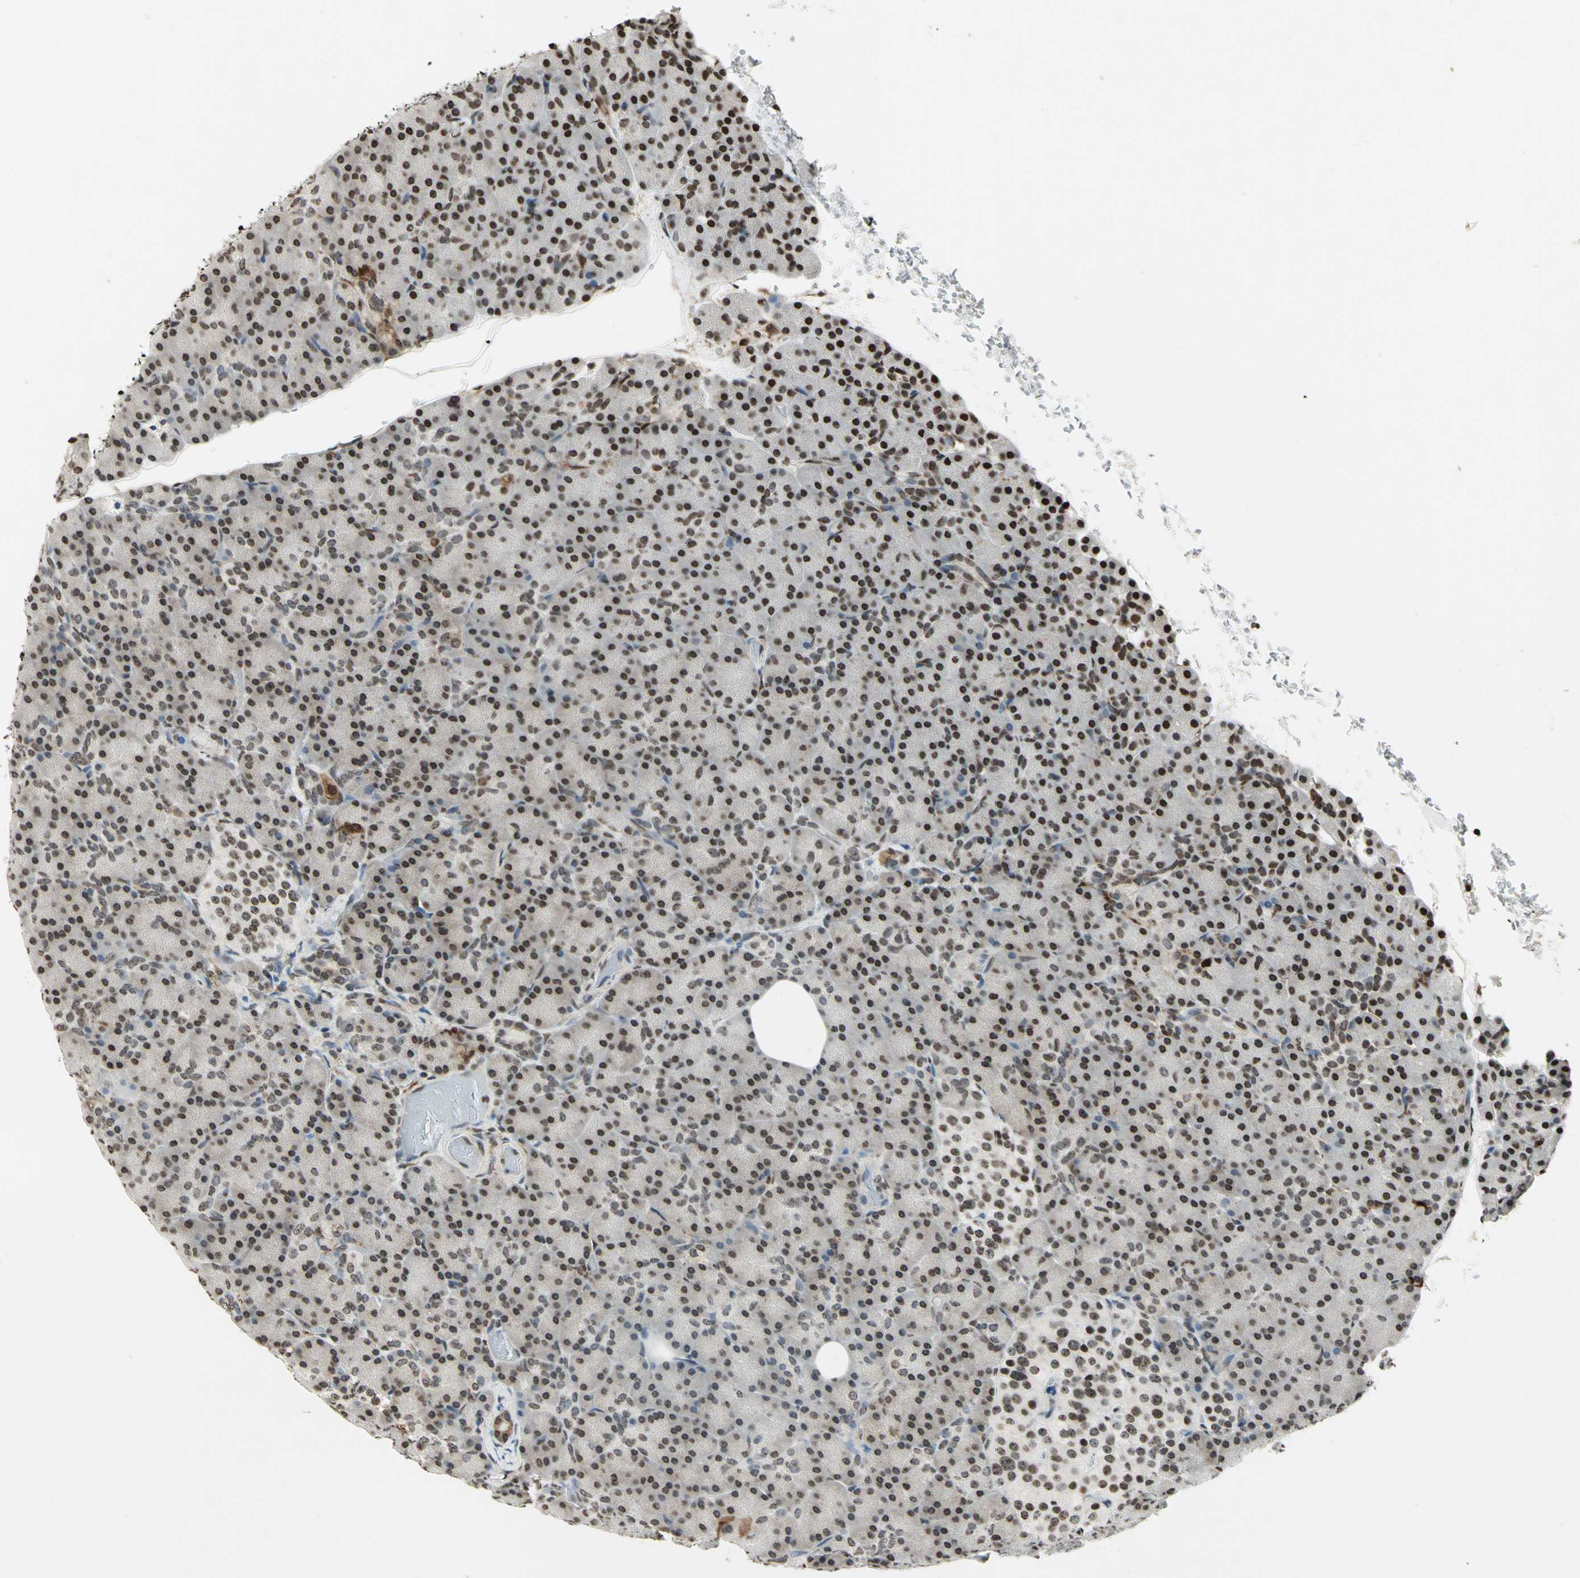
{"staining": {"intensity": "moderate", "quantity": "25%-75%", "location": "cytoplasmic/membranous,nuclear"}, "tissue": "pancreas", "cell_type": "Exocrine glandular cells", "image_type": "normal", "snomed": [{"axis": "morphology", "description": "Normal tissue, NOS"}, {"axis": "topography", "description": "Pancreas"}], "caption": "A brown stain labels moderate cytoplasmic/membranous,nuclear expression of a protein in exocrine glandular cells of normal human pancreas. Nuclei are stained in blue.", "gene": "LGALS3", "patient": {"sex": "female", "age": 43}}